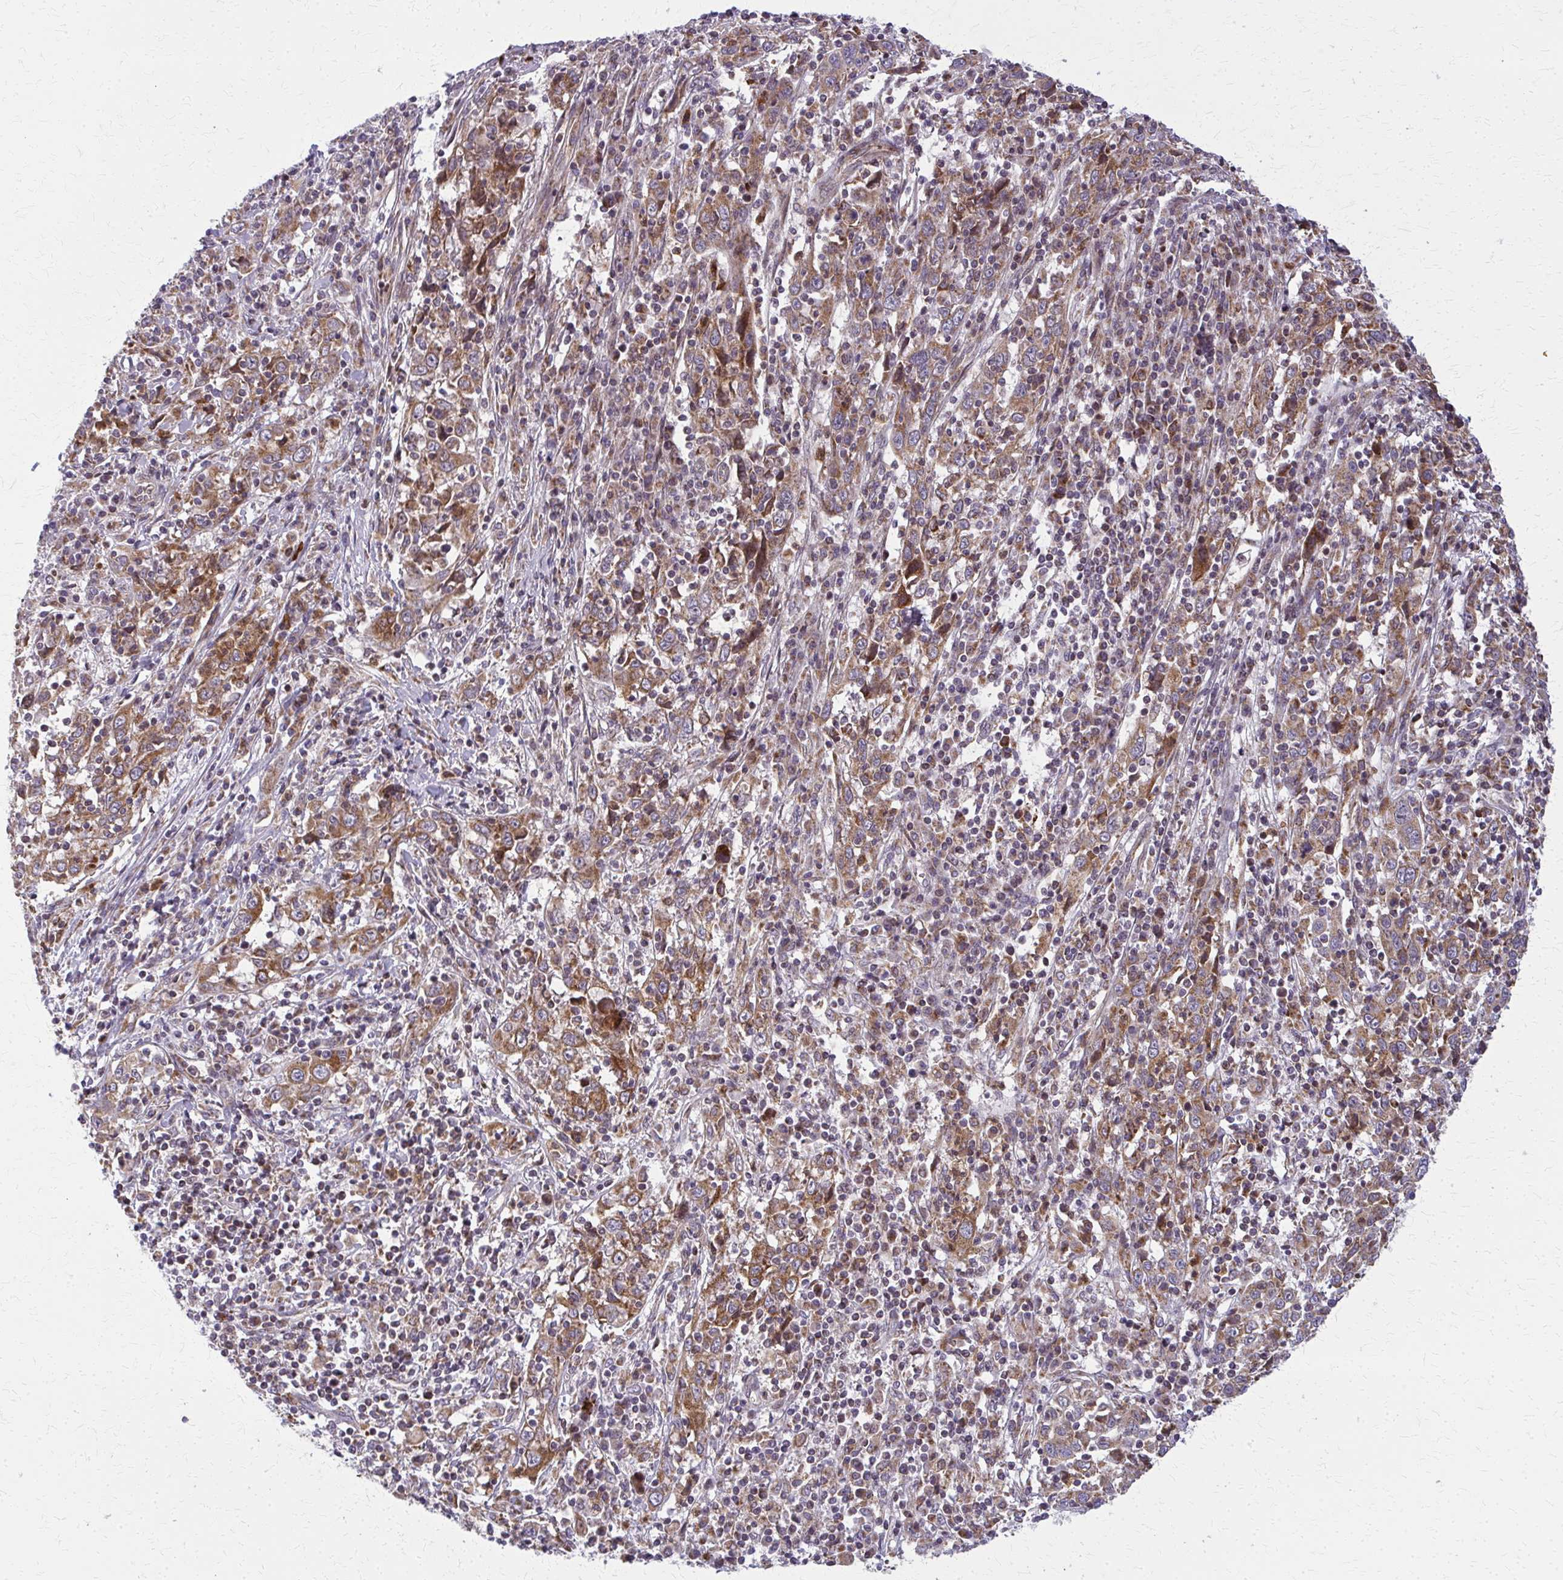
{"staining": {"intensity": "moderate", "quantity": ">75%", "location": "cytoplasmic/membranous"}, "tissue": "cervical cancer", "cell_type": "Tumor cells", "image_type": "cancer", "snomed": [{"axis": "morphology", "description": "Squamous cell carcinoma, NOS"}, {"axis": "topography", "description": "Cervix"}], "caption": "DAB immunohistochemical staining of cervical cancer (squamous cell carcinoma) exhibits moderate cytoplasmic/membranous protein expression in about >75% of tumor cells.", "gene": "MCCC1", "patient": {"sex": "female", "age": 46}}